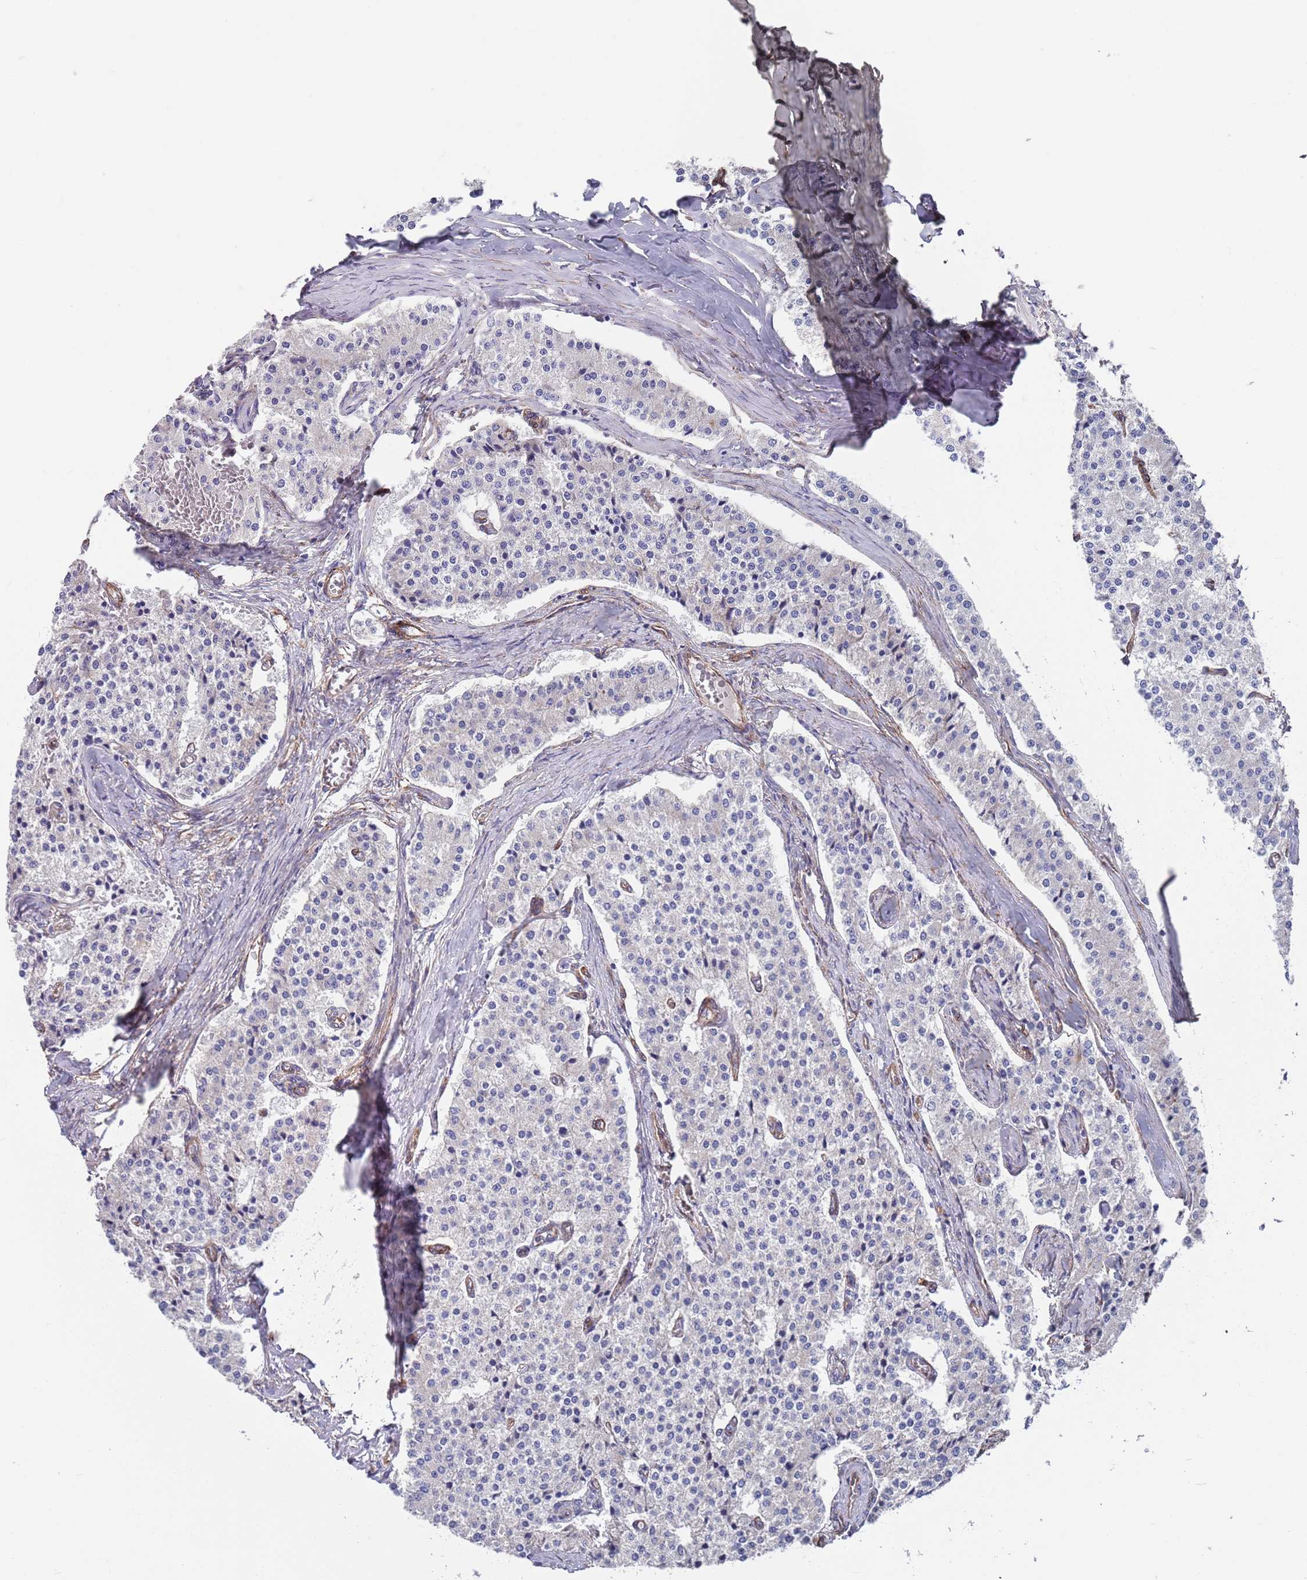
{"staining": {"intensity": "negative", "quantity": "none", "location": "none"}, "tissue": "carcinoid", "cell_type": "Tumor cells", "image_type": "cancer", "snomed": [{"axis": "morphology", "description": "Carcinoid, malignant, NOS"}, {"axis": "topography", "description": "Colon"}], "caption": "Immunohistochemistry image of human malignant carcinoid stained for a protein (brown), which demonstrates no expression in tumor cells.", "gene": "JAKMIP2", "patient": {"sex": "female", "age": 52}}